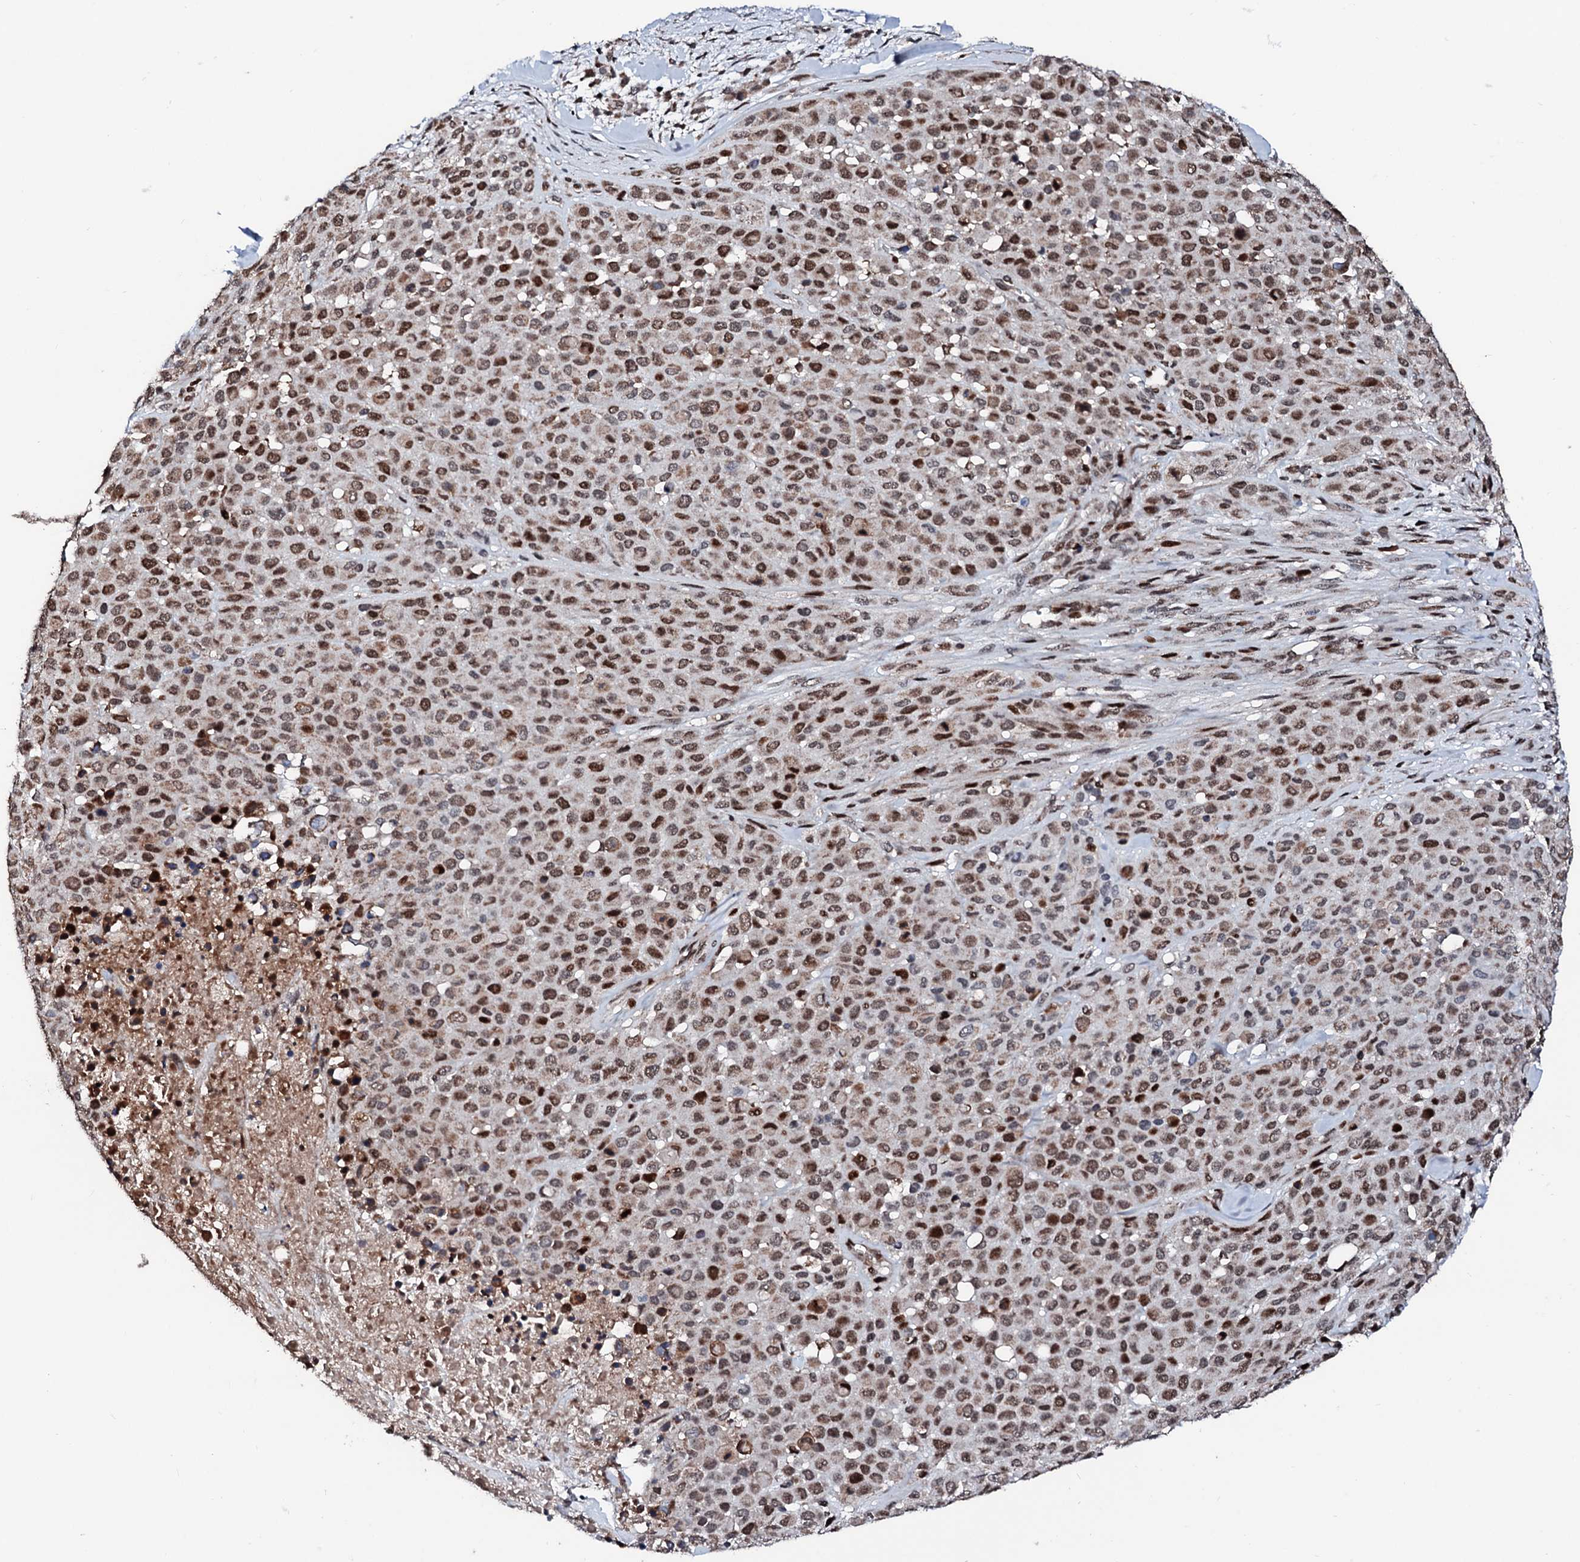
{"staining": {"intensity": "moderate", "quantity": ">75%", "location": "nuclear"}, "tissue": "melanoma", "cell_type": "Tumor cells", "image_type": "cancer", "snomed": [{"axis": "morphology", "description": "Malignant melanoma, Metastatic site"}, {"axis": "topography", "description": "Skin"}], "caption": "Human melanoma stained for a protein (brown) shows moderate nuclear positive expression in approximately >75% of tumor cells.", "gene": "KIF18A", "patient": {"sex": "female", "age": 81}}